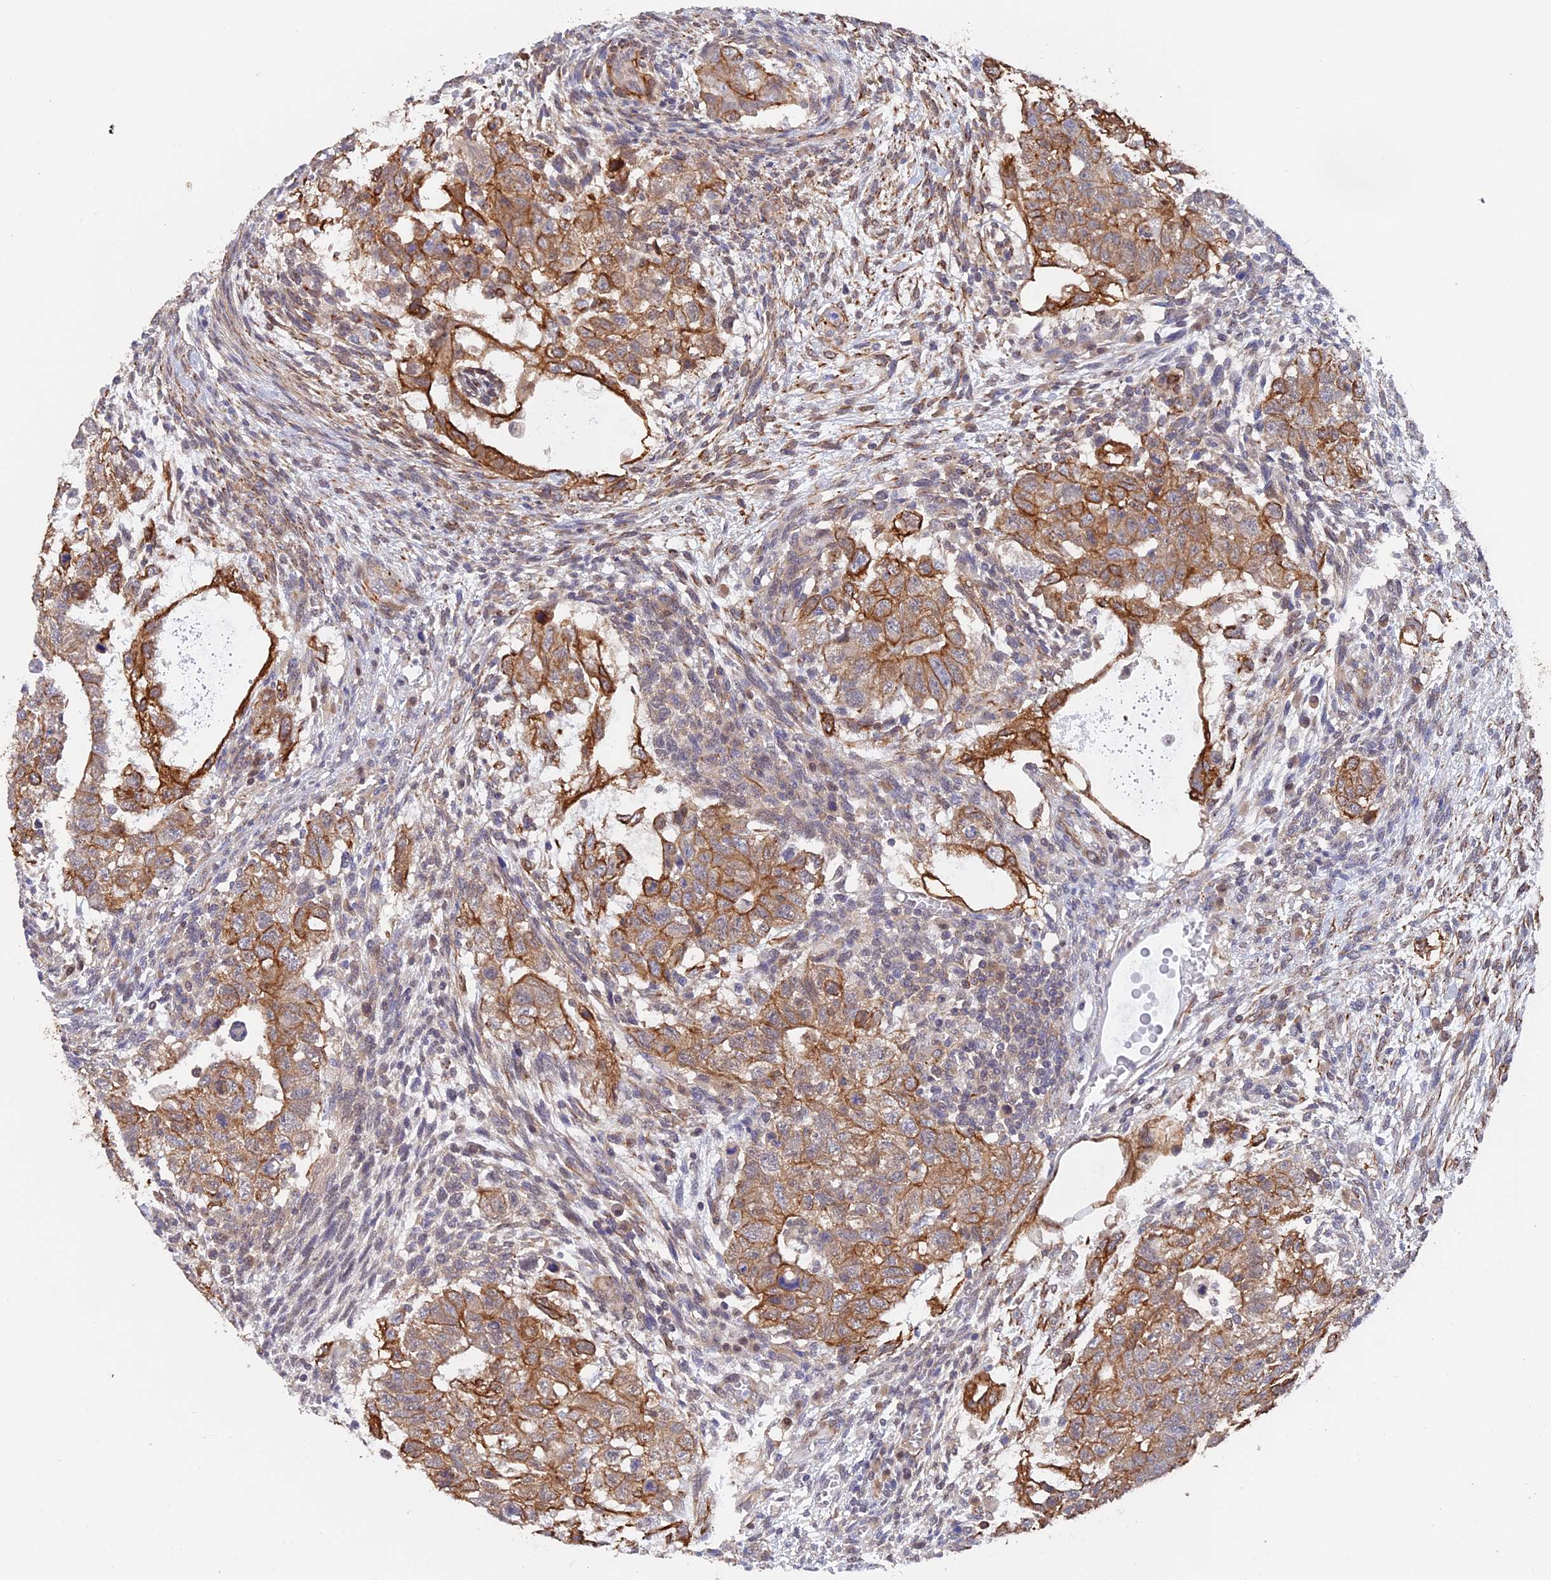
{"staining": {"intensity": "moderate", "quantity": ">75%", "location": "cytoplasmic/membranous"}, "tissue": "testis cancer", "cell_type": "Tumor cells", "image_type": "cancer", "snomed": [{"axis": "morphology", "description": "Carcinoma, Embryonal, NOS"}, {"axis": "topography", "description": "Testis"}], "caption": "This is a photomicrograph of immunohistochemistry staining of testis cancer, which shows moderate expression in the cytoplasmic/membranous of tumor cells.", "gene": "STUB1", "patient": {"sex": "male", "age": 37}}